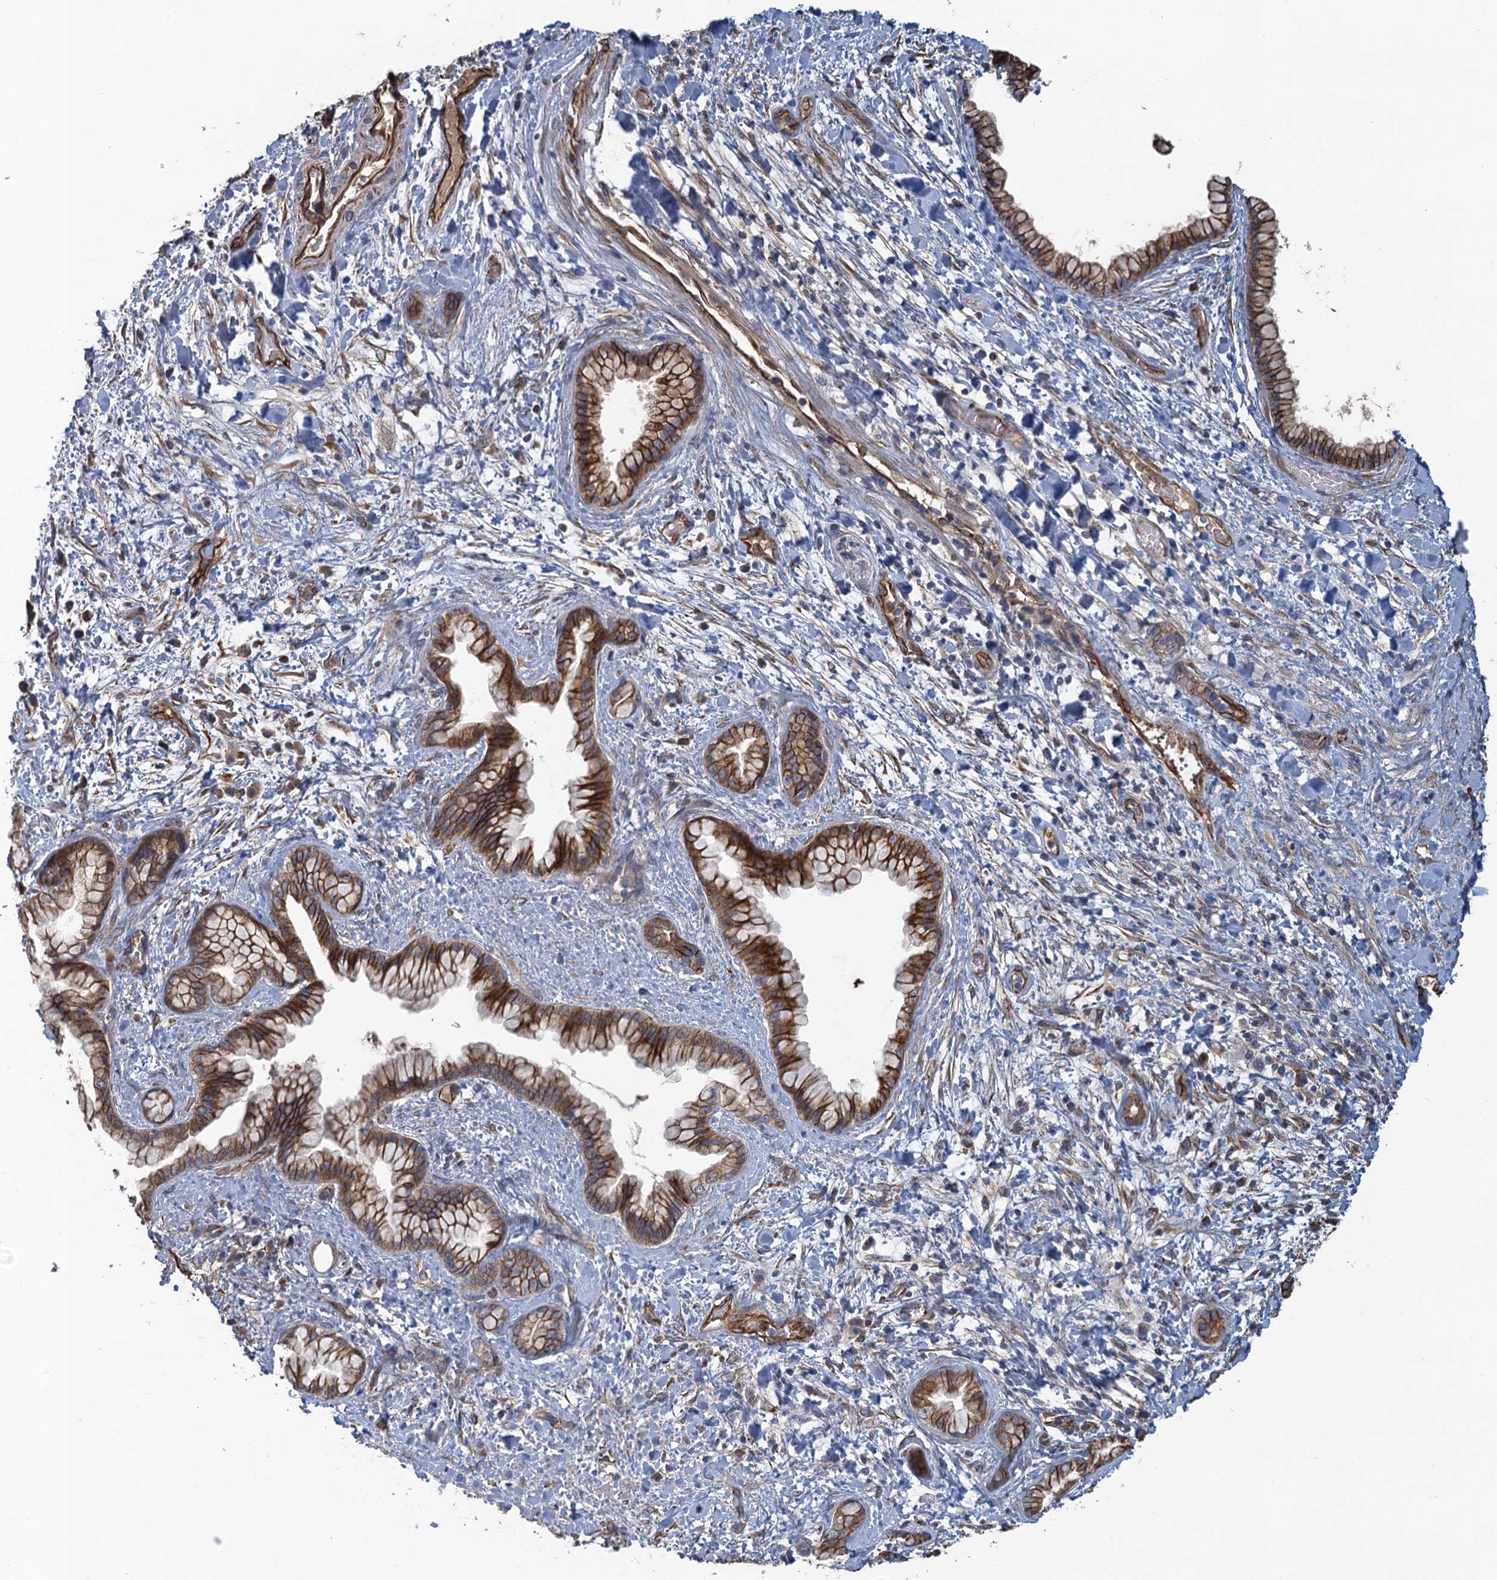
{"staining": {"intensity": "moderate", "quantity": ">75%", "location": "cytoplasmic/membranous"}, "tissue": "pancreatic cancer", "cell_type": "Tumor cells", "image_type": "cancer", "snomed": [{"axis": "morphology", "description": "Adenocarcinoma, NOS"}, {"axis": "topography", "description": "Pancreas"}], "caption": "Tumor cells show medium levels of moderate cytoplasmic/membranous positivity in about >75% of cells in adenocarcinoma (pancreatic). Ihc stains the protein of interest in brown and the nuclei are stained blue.", "gene": "ACSBG1", "patient": {"sex": "female", "age": 78}}